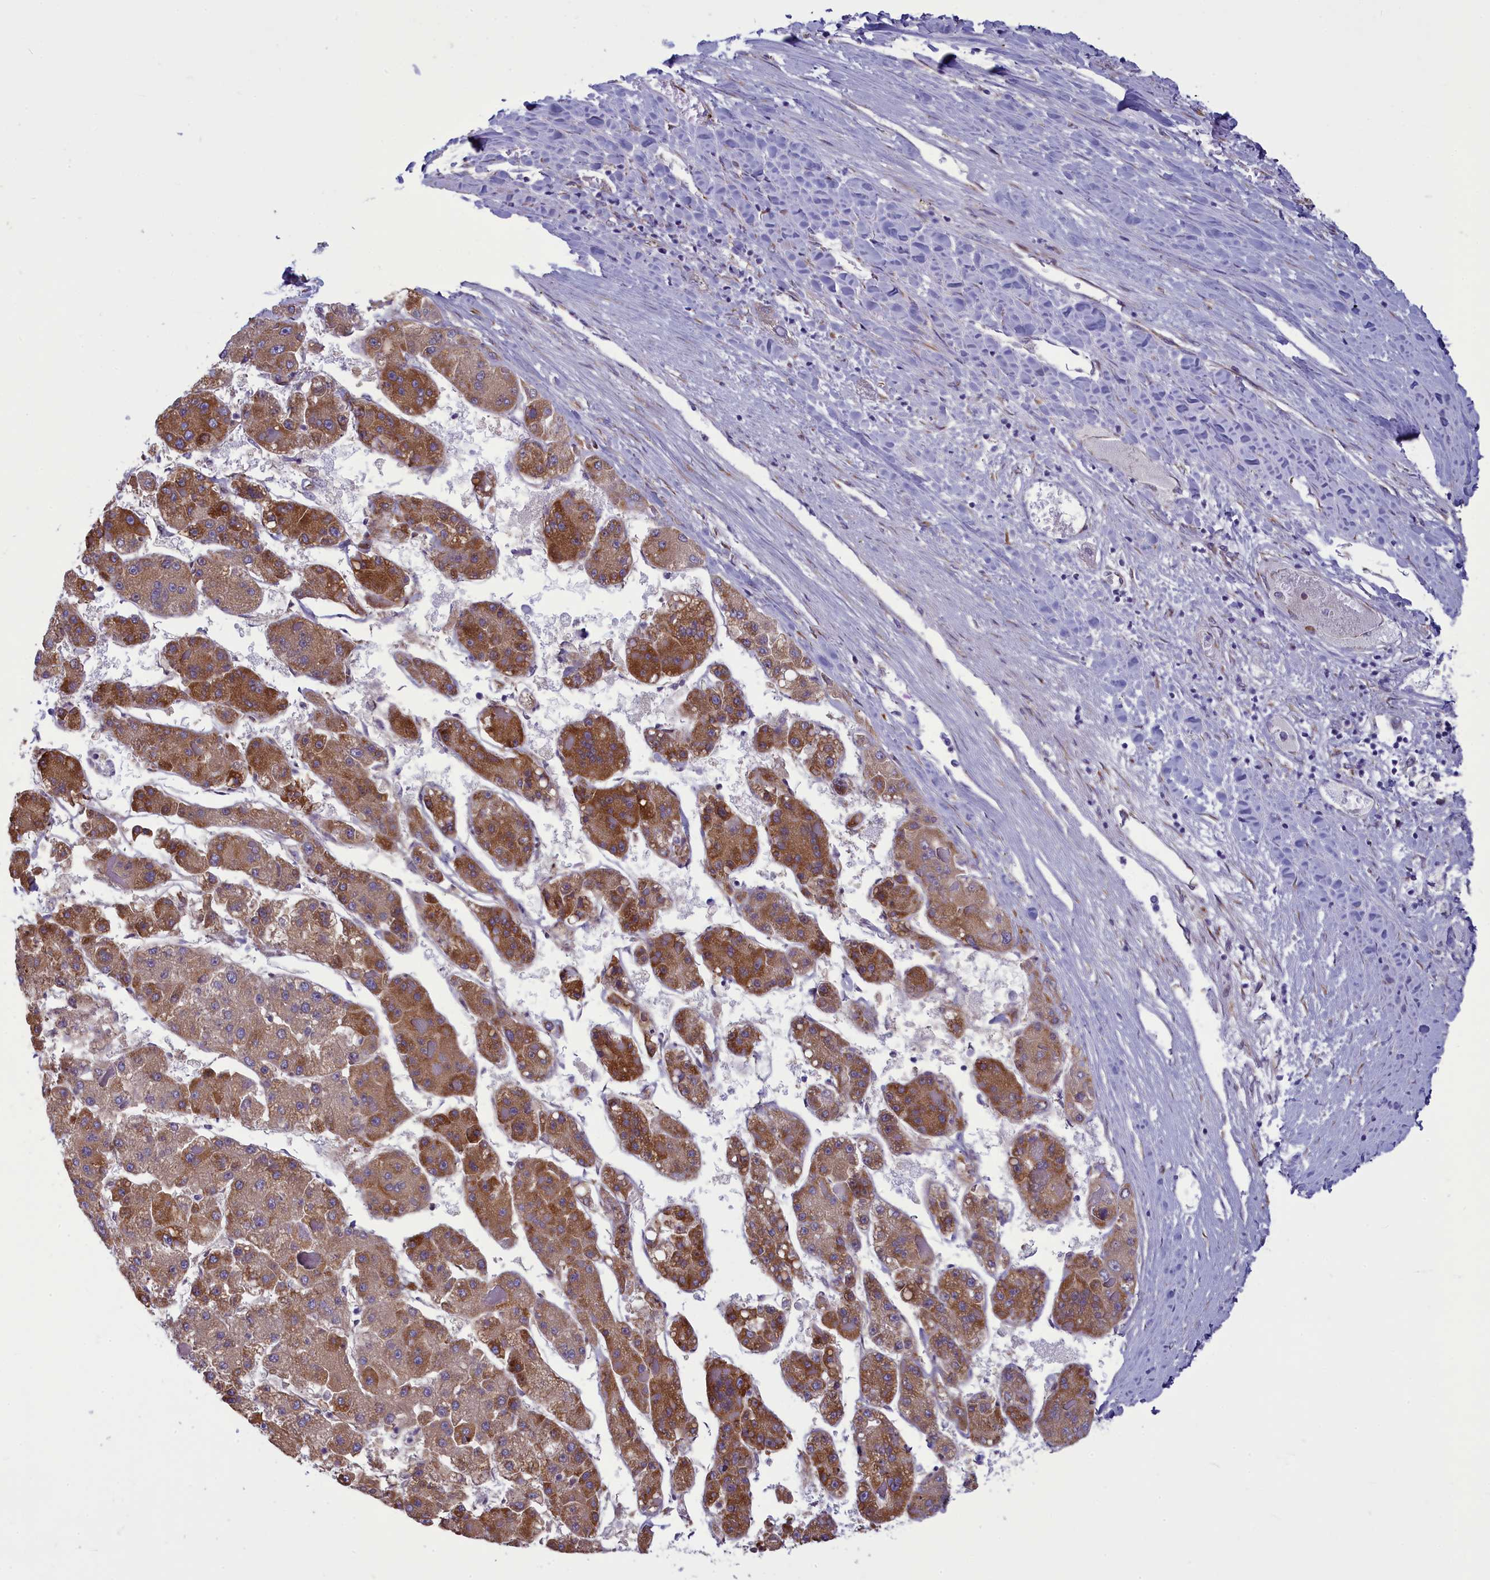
{"staining": {"intensity": "moderate", "quantity": ">75%", "location": "cytoplasmic/membranous"}, "tissue": "liver cancer", "cell_type": "Tumor cells", "image_type": "cancer", "snomed": [{"axis": "morphology", "description": "Carcinoma, Hepatocellular, NOS"}, {"axis": "topography", "description": "Liver"}], "caption": "Liver cancer (hepatocellular carcinoma) stained for a protein reveals moderate cytoplasmic/membranous positivity in tumor cells. The staining was performed using DAB to visualize the protein expression in brown, while the nuclei were stained in blue with hematoxylin (Magnification: 20x).", "gene": "CENATAC", "patient": {"sex": "female", "age": 73}}